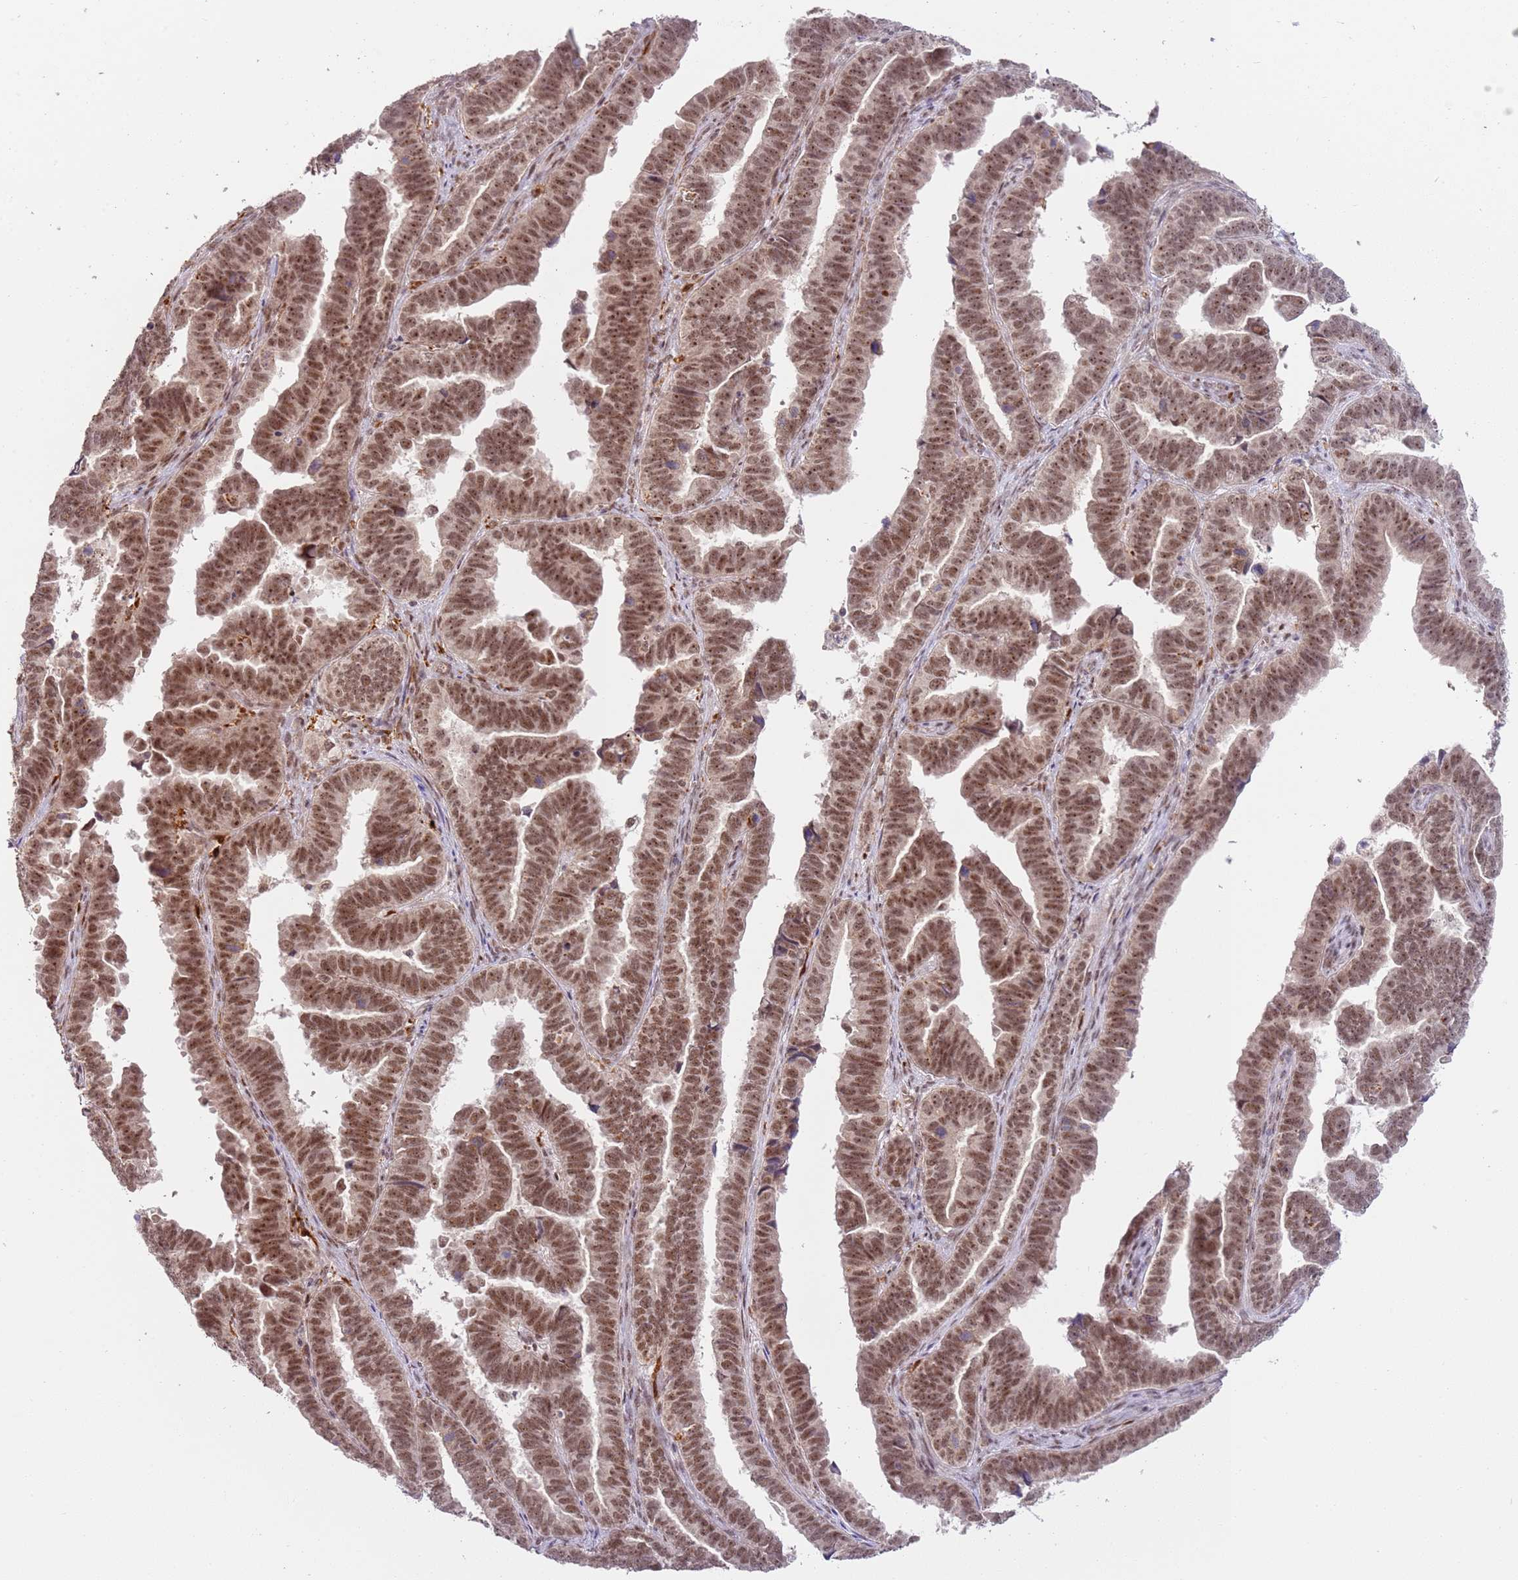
{"staining": {"intensity": "moderate", "quantity": ">75%", "location": "nuclear"}, "tissue": "endometrial cancer", "cell_type": "Tumor cells", "image_type": "cancer", "snomed": [{"axis": "morphology", "description": "Adenocarcinoma, NOS"}, {"axis": "topography", "description": "Endometrium"}], "caption": "Moderate nuclear protein staining is identified in about >75% of tumor cells in endometrial cancer (adenocarcinoma).", "gene": "LGALSL", "patient": {"sex": "female", "age": 75}}